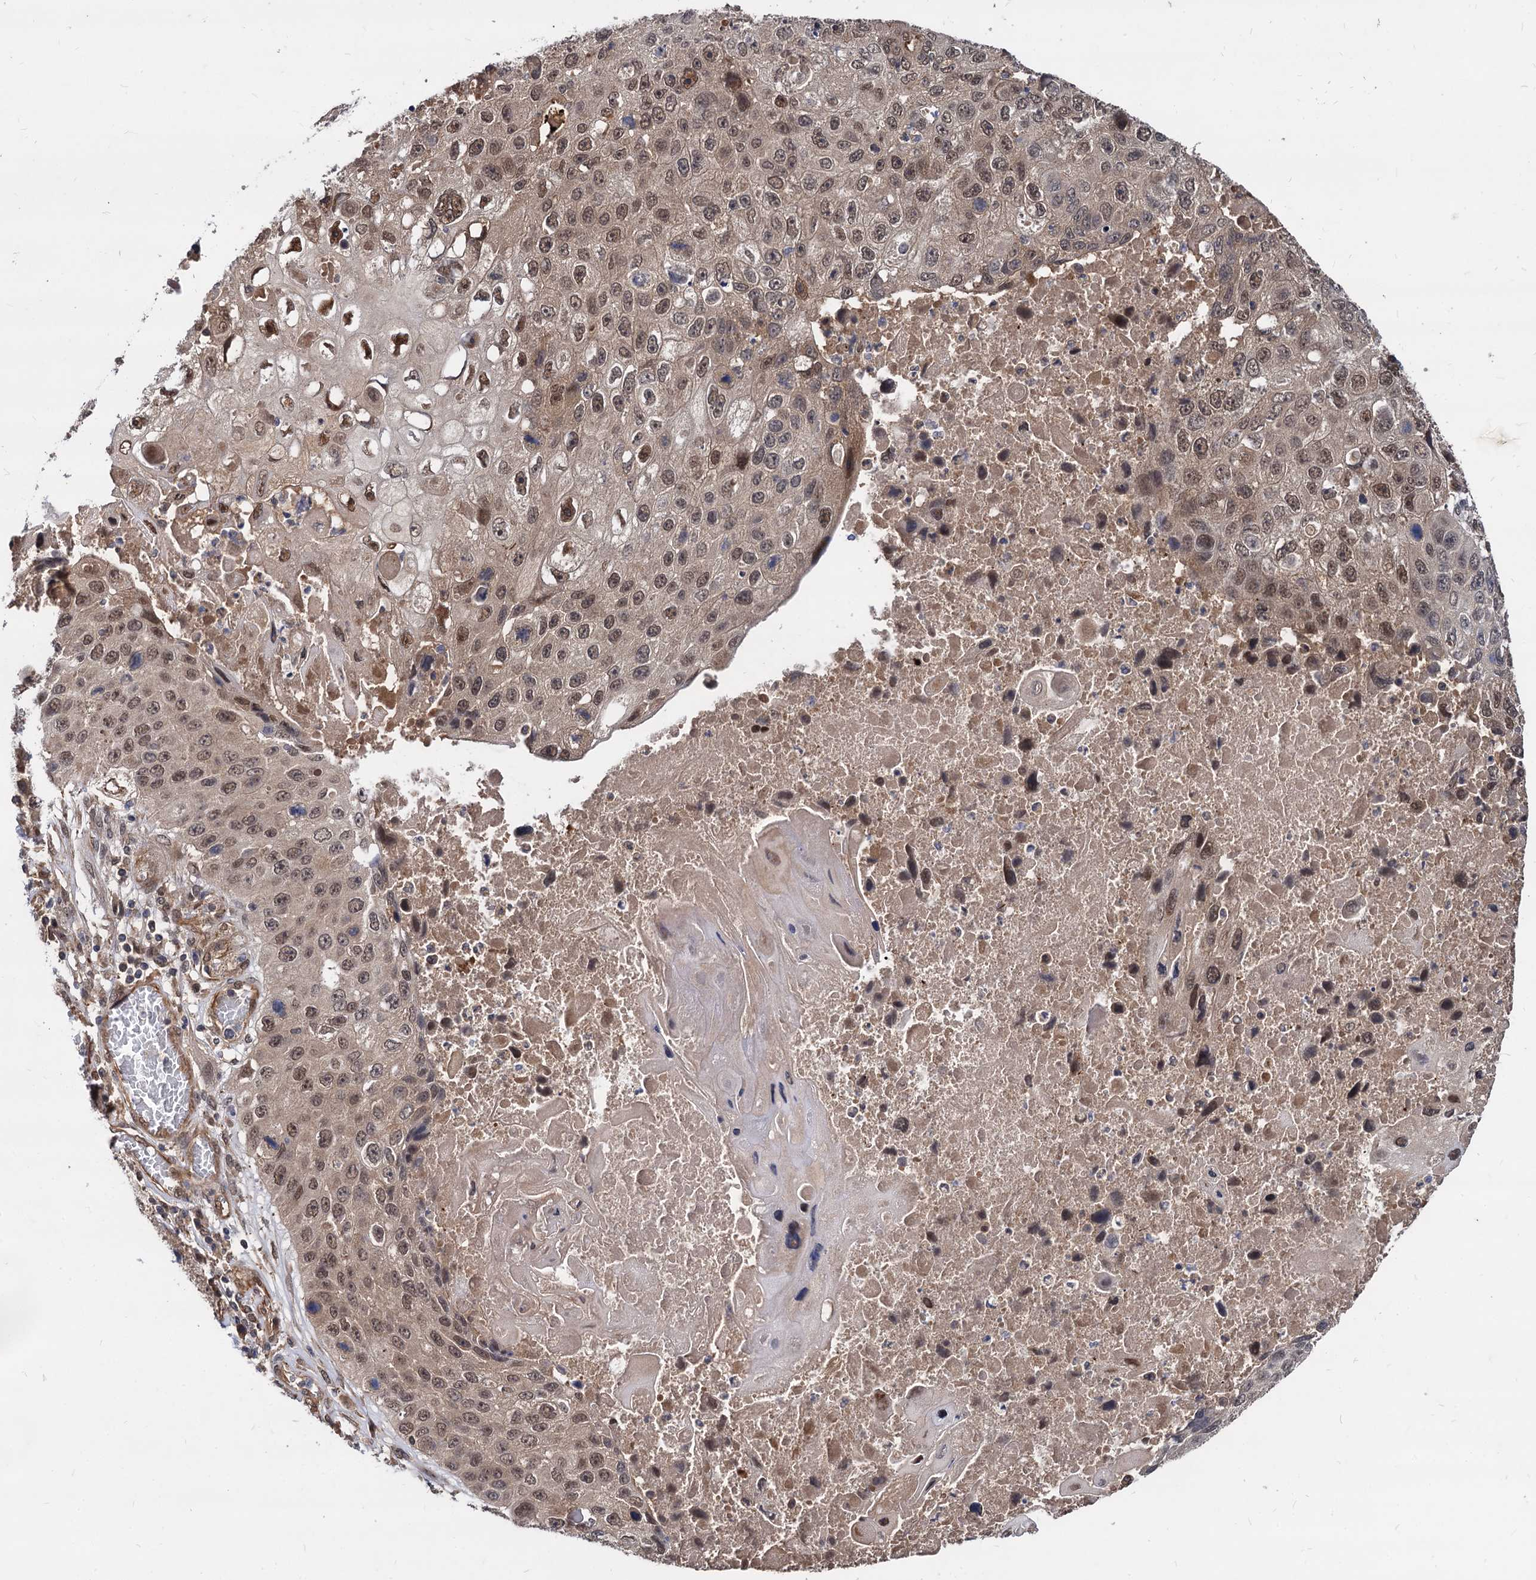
{"staining": {"intensity": "moderate", "quantity": ">75%", "location": "cytoplasmic/membranous,nuclear"}, "tissue": "lung cancer", "cell_type": "Tumor cells", "image_type": "cancer", "snomed": [{"axis": "morphology", "description": "Squamous cell carcinoma, NOS"}, {"axis": "topography", "description": "Lung"}], "caption": "Protein staining of lung cancer tissue displays moderate cytoplasmic/membranous and nuclear expression in about >75% of tumor cells.", "gene": "PSMD4", "patient": {"sex": "male", "age": 61}}